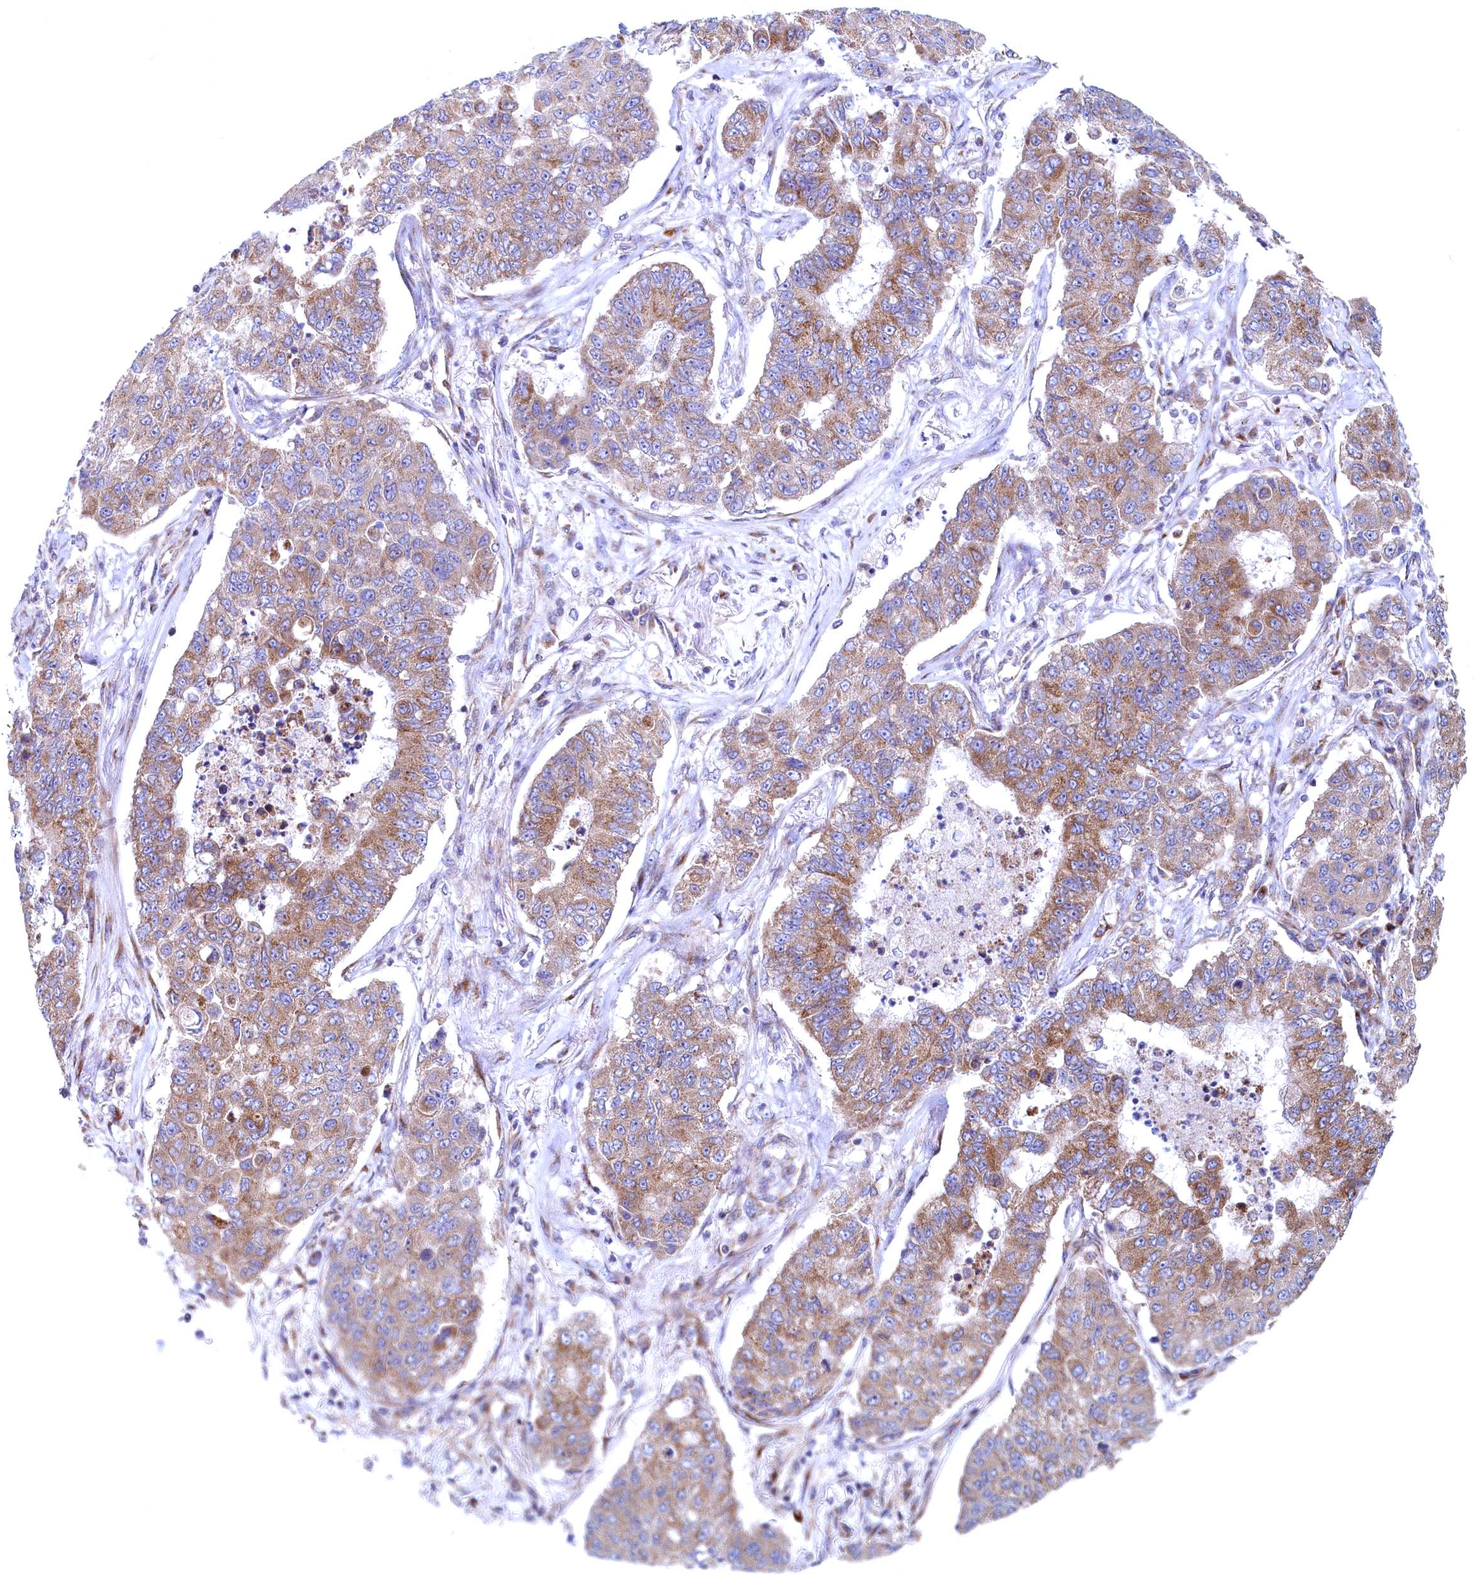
{"staining": {"intensity": "moderate", "quantity": "25%-75%", "location": "cytoplasmic/membranous"}, "tissue": "lung cancer", "cell_type": "Tumor cells", "image_type": "cancer", "snomed": [{"axis": "morphology", "description": "Squamous cell carcinoma, NOS"}, {"axis": "topography", "description": "Lung"}], "caption": "Tumor cells demonstrate moderate cytoplasmic/membranous expression in approximately 25%-75% of cells in lung squamous cell carcinoma.", "gene": "MTFMT", "patient": {"sex": "male", "age": 74}}